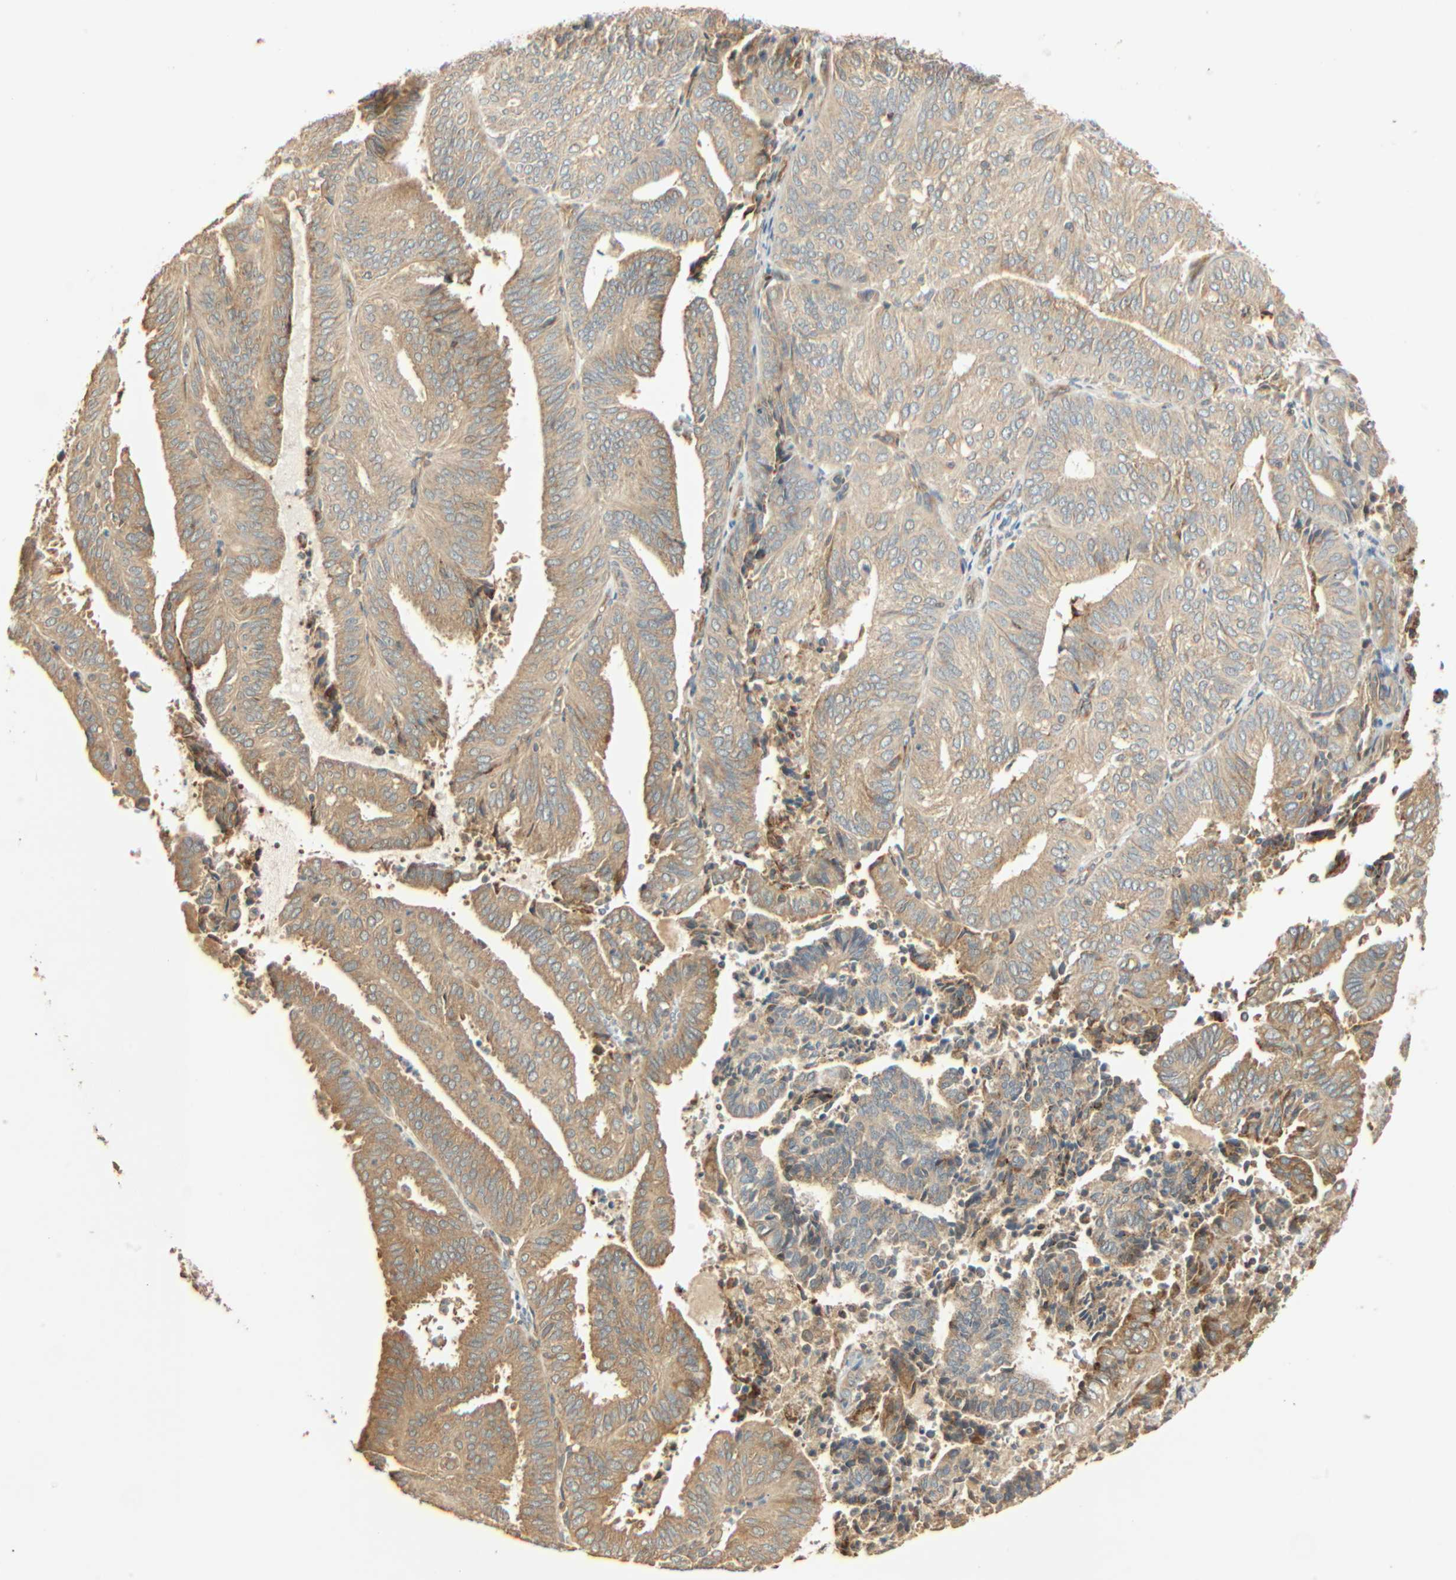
{"staining": {"intensity": "weak", "quantity": ">75%", "location": "cytoplasmic/membranous"}, "tissue": "endometrial cancer", "cell_type": "Tumor cells", "image_type": "cancer", "snomed": [{"axis": "morphology", "description": "Adenocarcinoma, NOS"}, {"axis": "topography", "description": "Uterus"}], "caption": "The immunohistochemical stain highlights weak cytoplasmic/membranous positivity in tumor cells of endometrial adenocarcinoma tissue.", "gene": "GALK1", "patient": {"sex": "female", "age": 60}}